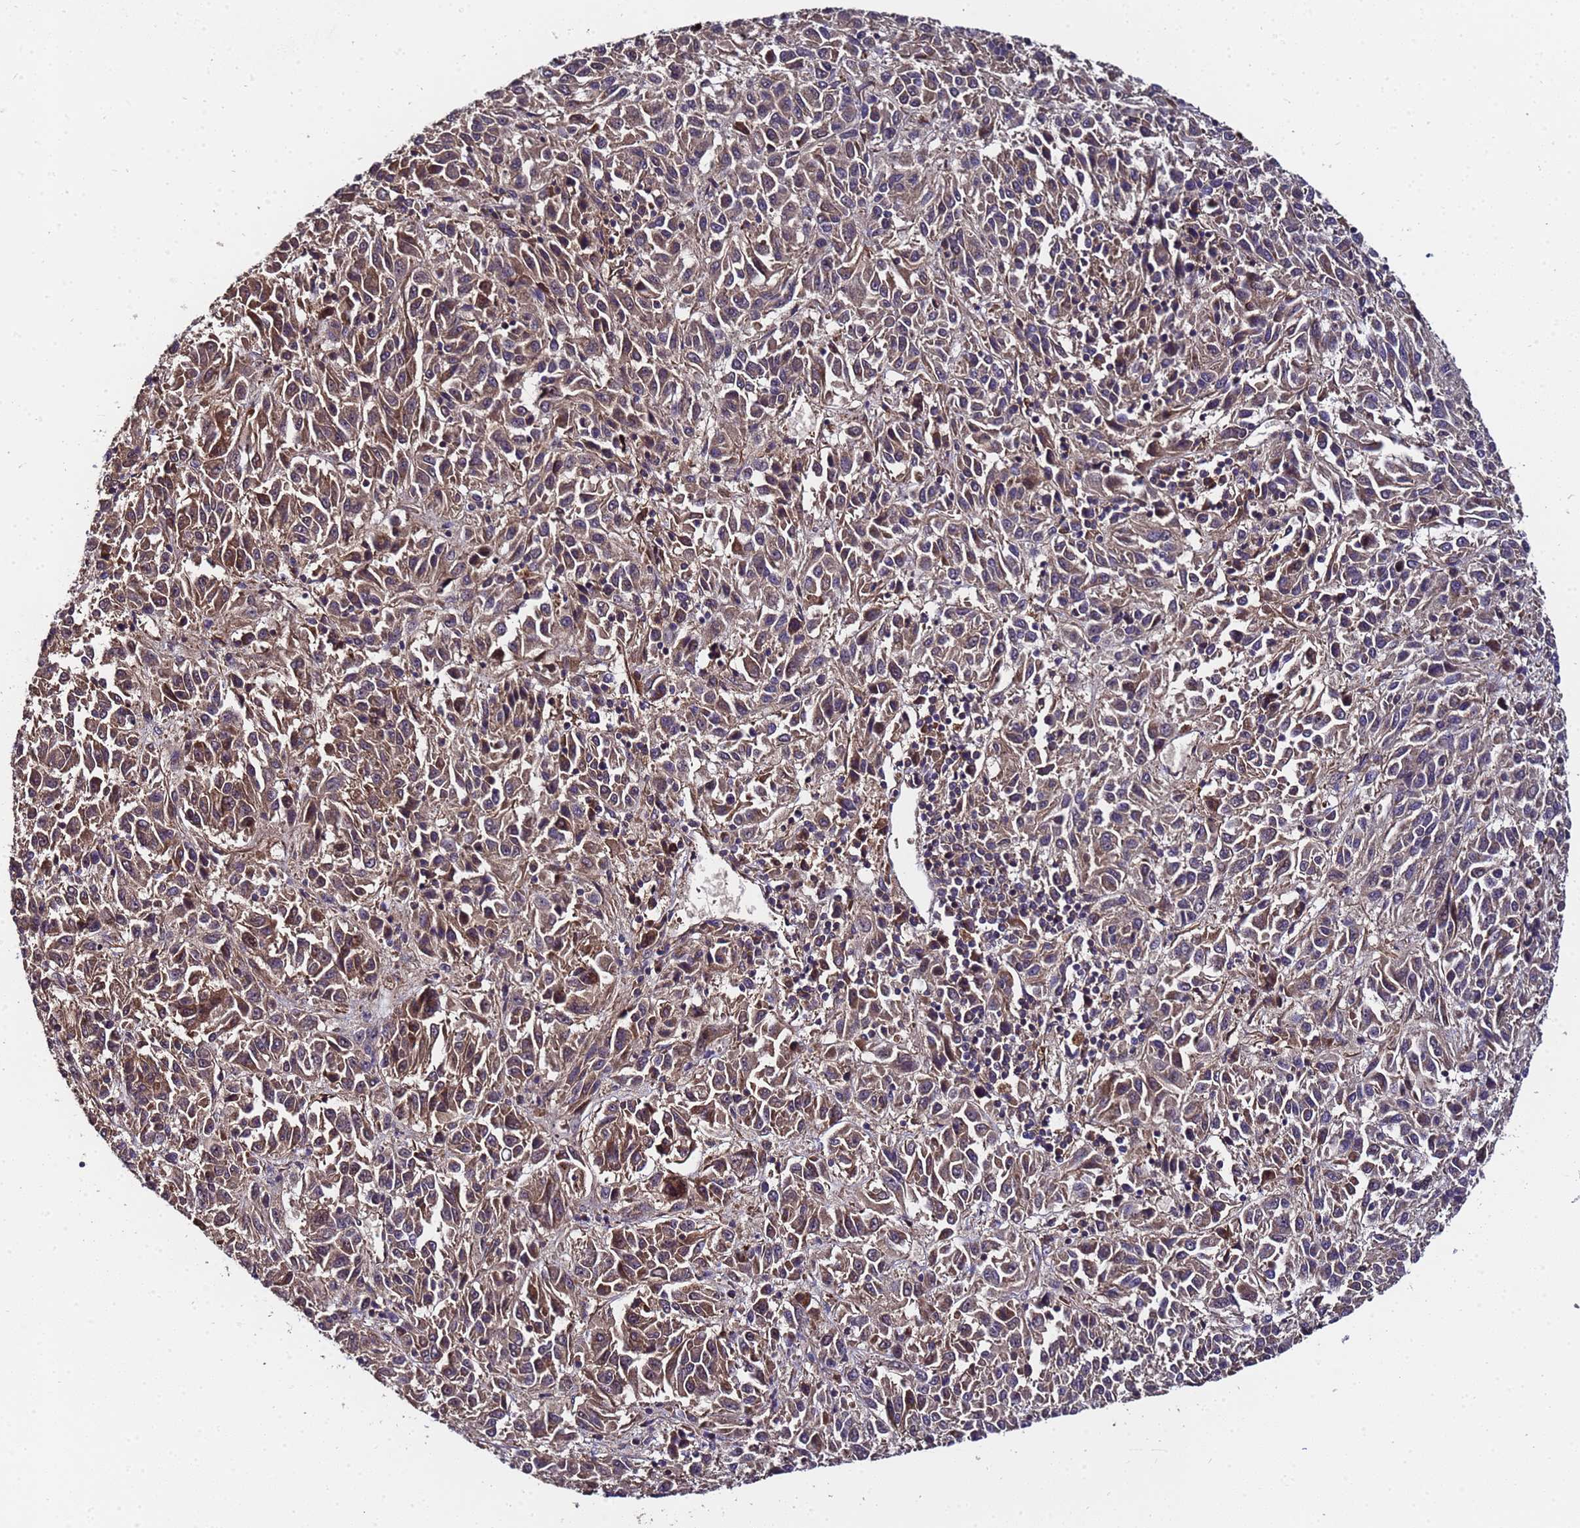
{"staining": {"intensity": "moderate", "quantity": "25%-75%", "location": "cytoplasmic/membranous"}, "tissue": "melanoma", "cell_type": "Tumor cells", "image_type": "cancer", "snomed": [{"axis": "morphology", "description": "Malignant melanoma, Metastatic site"}, {"axis": "topography", "description": "Lung"}], "caption": "Protein expression analysis of melanoma reveals moderate cytoplasmic/membranous staining in approximately 25%-75% of tumor cells.", "gene": "GSTCD", "patient": {"sex": "male", "age": 64}}